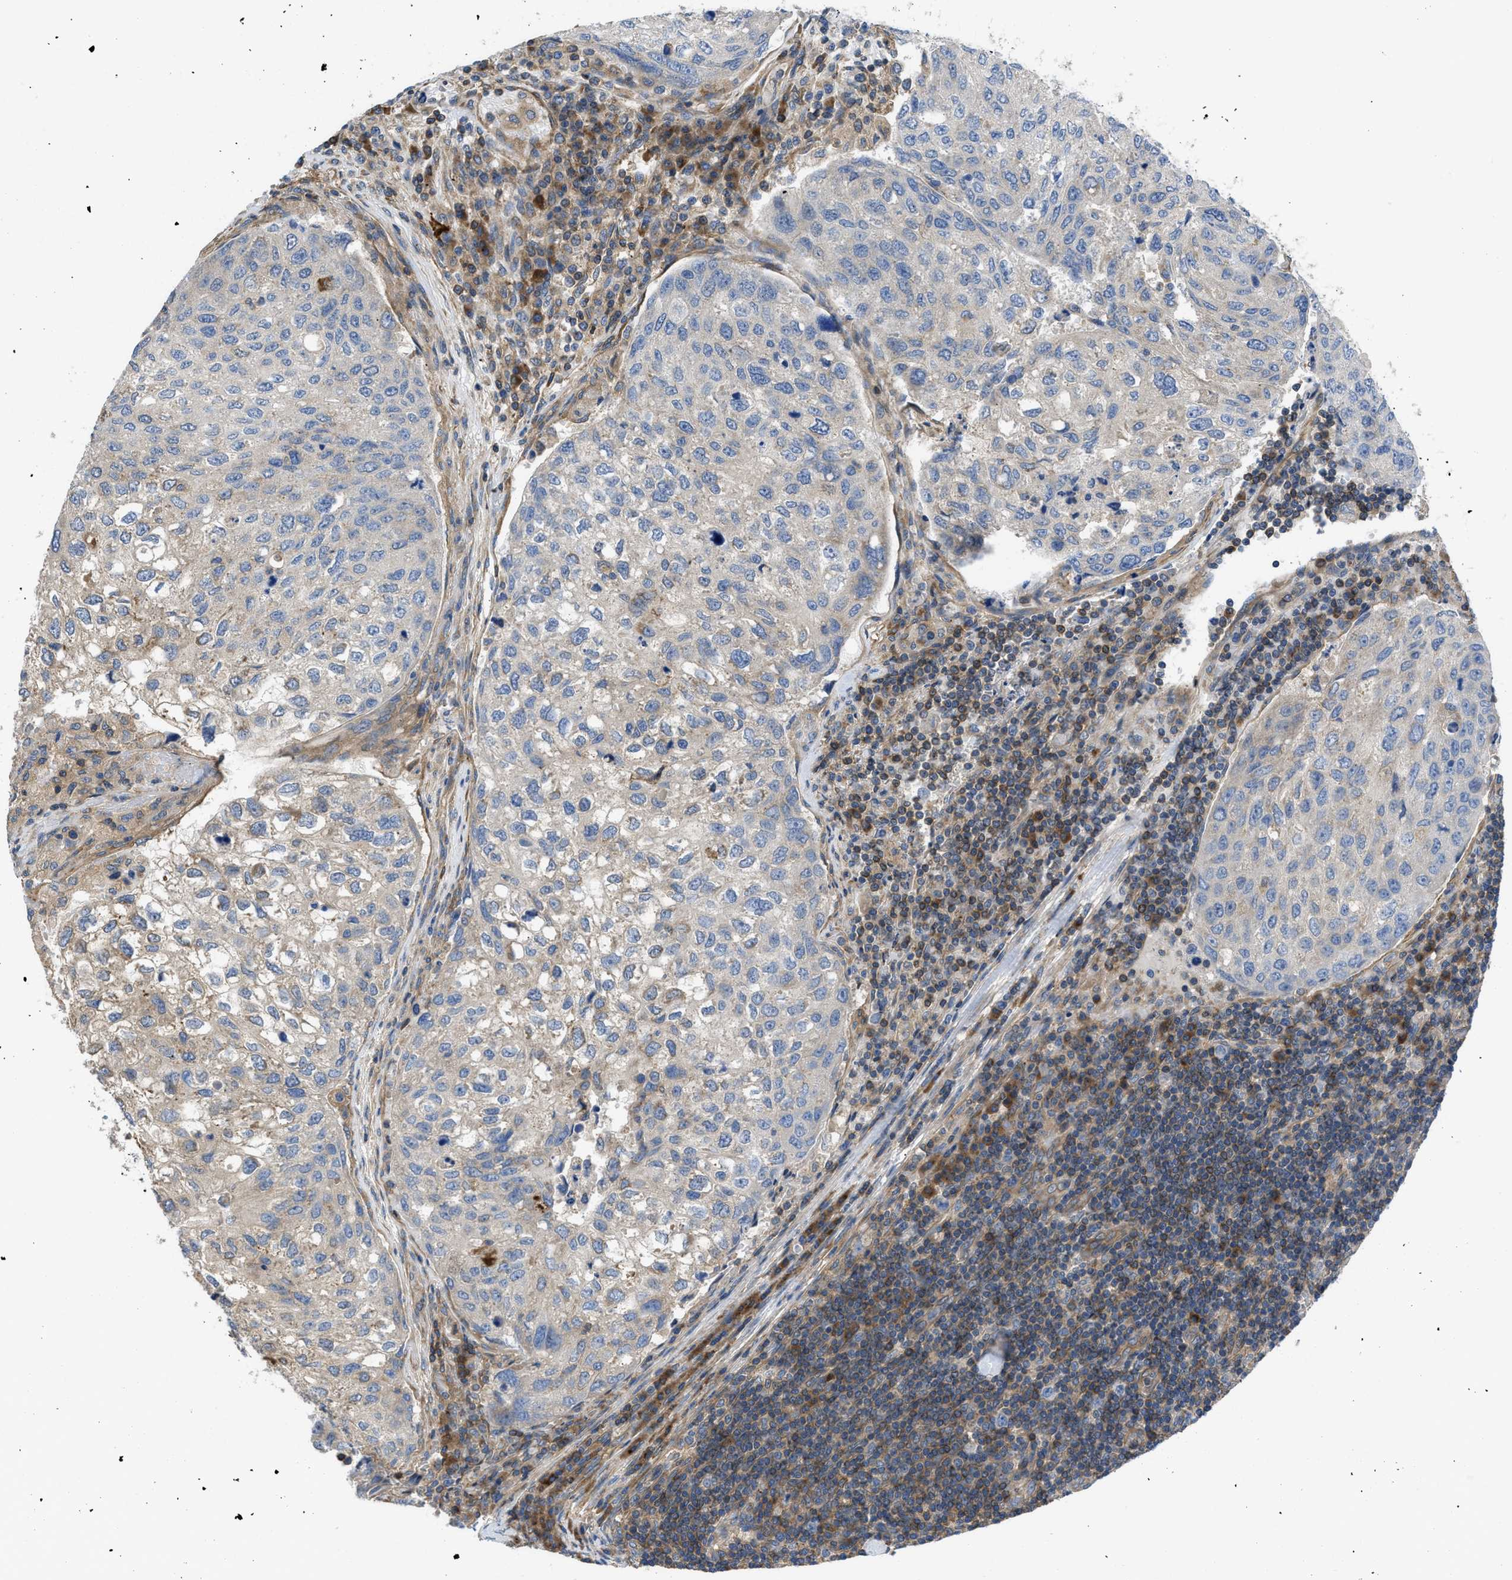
{"staining": {"intensity": "weak", "quantity": "<25%", "location": "cytoplasmic/membranous"}, "tissue": "urothelial cancer", "cell_type": "Tumor cells", "image_type": "cancer", "snomed": [{"axis": "morphology", "description": "Urothelial carcinoma, High grade"}, {"axis": "topography", "description": "Lymph node"}, {"axis": "topography", "description": "Urinary bladder"}], "caption": "This is an IHC micrograph of human urothelial cancer. There is no staining in tumor cells.", "gene": "CHKB", "patient": {"sex": "male", "age": 51}}